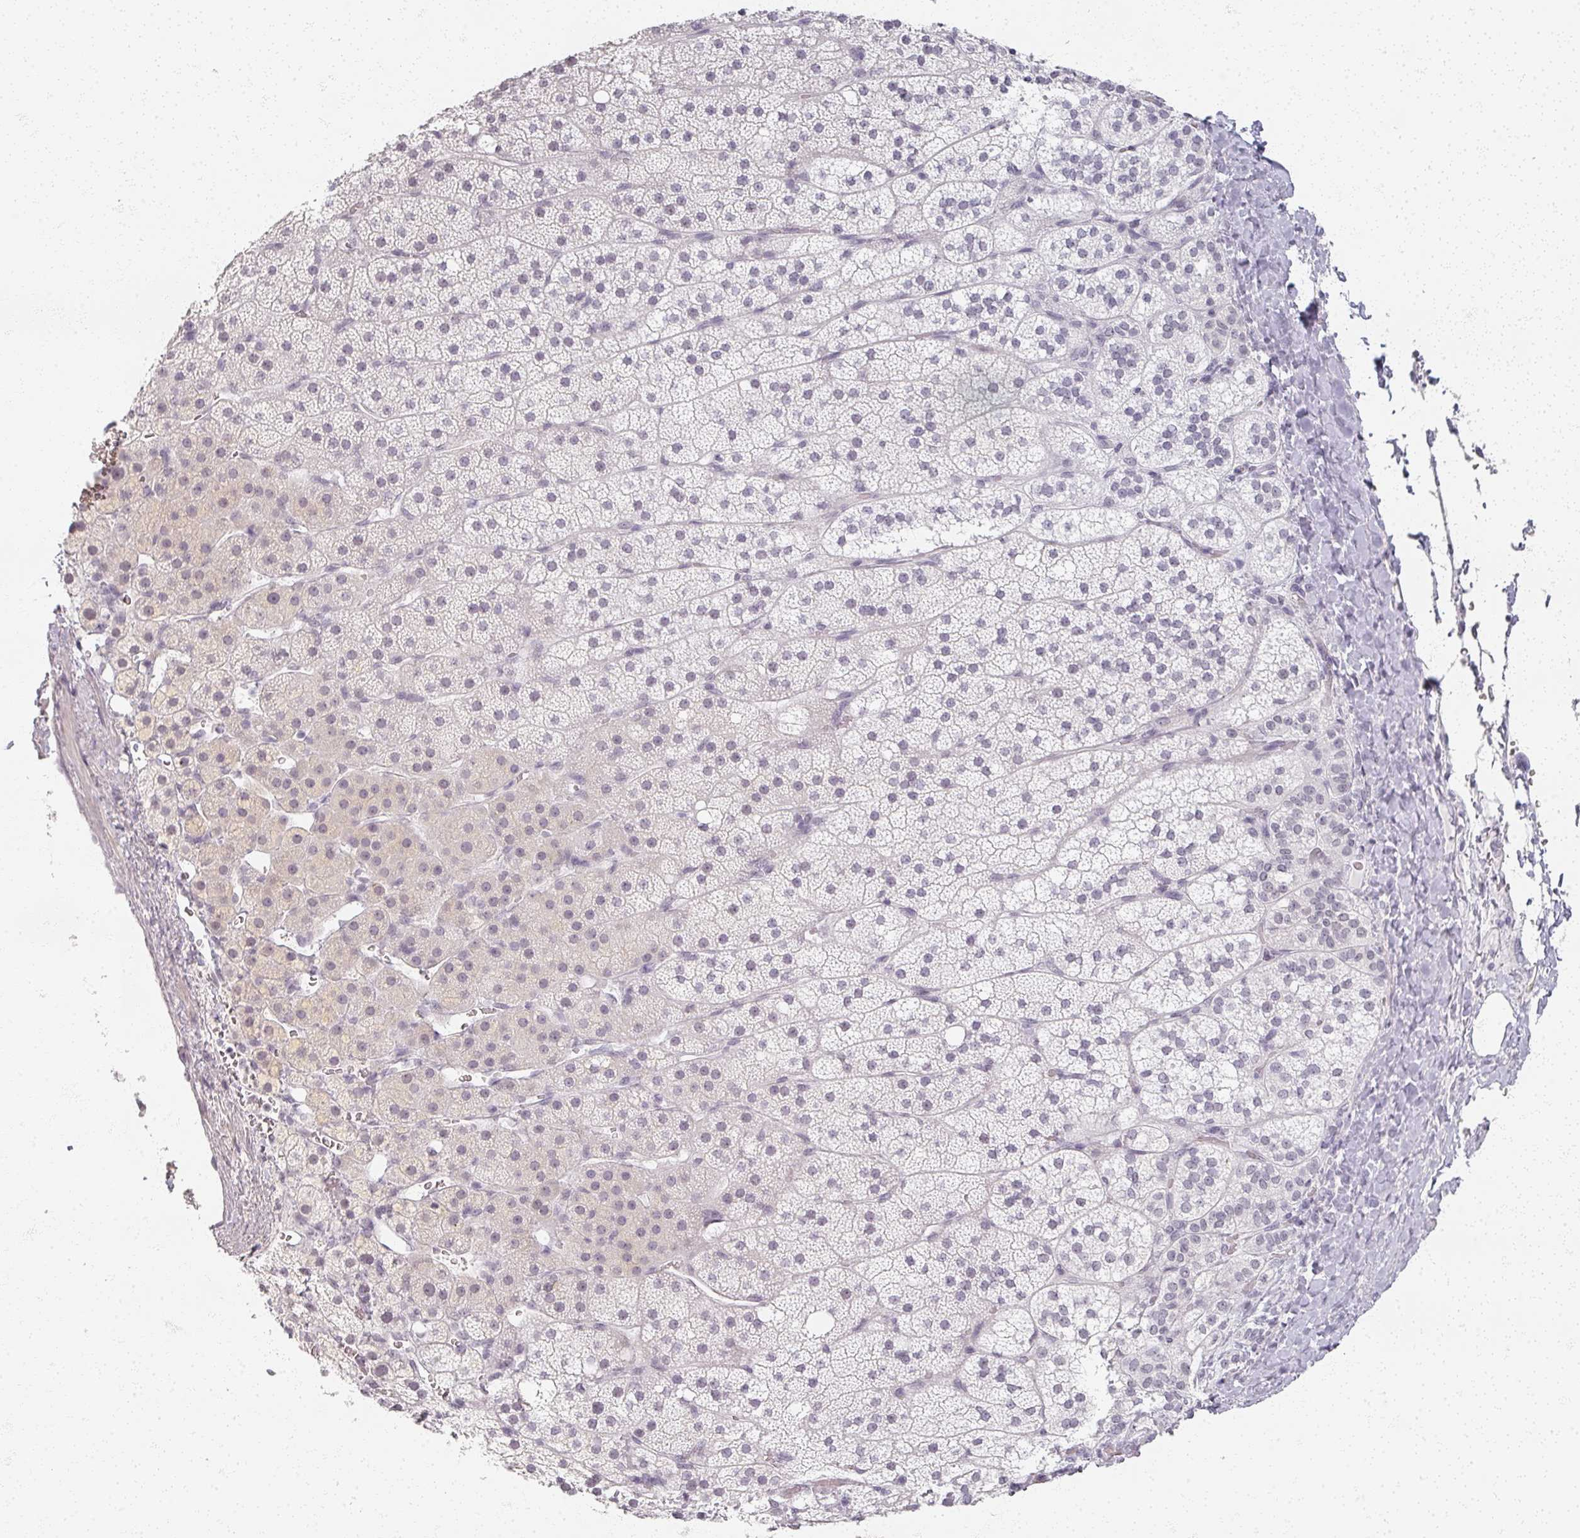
{"staining": {"intensity": "negative", "quantity": "none", "location": "none"}, "tissue": "adrenal gland", "cell_type": "Glandular cells", "image_type": "normal", "snomed": [{"axis": "morphology", "description": "Normal tissue, NOS"}, {"axis": "topography", "description": "Adrenal gland"}], "caption": "The photomicrograph displays no staining of glandular cells in normal adrenal gland.", "gene": "RFPL2", "patient": {"sex": "male", "age": 53}}